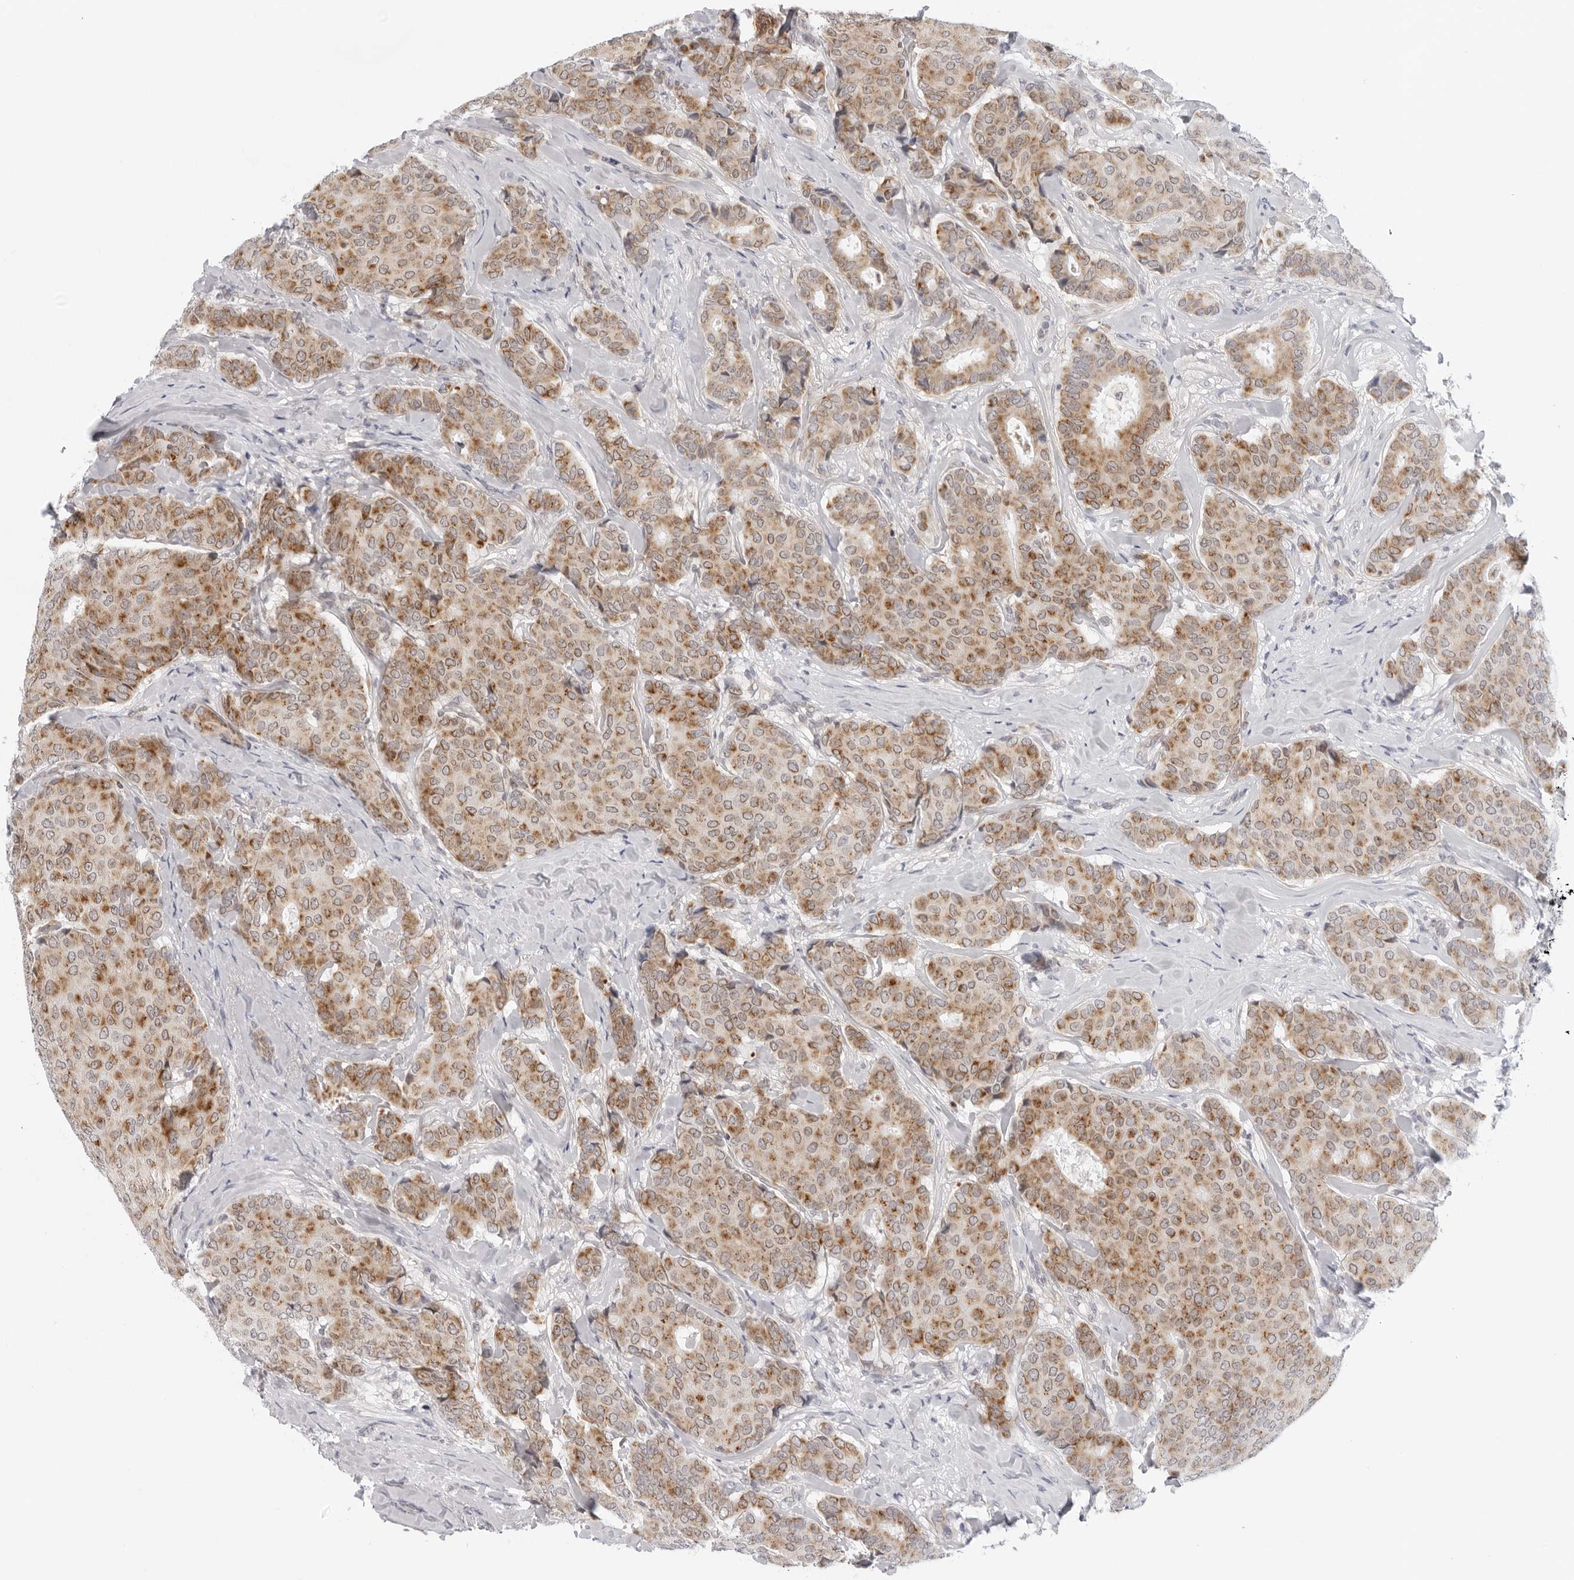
{"staining": {"intensity": "moderate", "quantity": ">75%", "location": "cytoplasmic/membranous"}, "tissue": "breast cancer", "cell_type": "Tumor cells", "image_type": "cancer", "snomed": [{"axis": "morphology", "description": "Duct carcinoma"}, {"axis": "topography", "description": "Breast"}], "caption": "Breast cancer was stained to show a protein in brown. There is medium levels of moderate cytoplasmic/membranous expression in about >75% of tumor cells.", "gene": "CIART", "patient": {"sex": "female", "age": 75}}